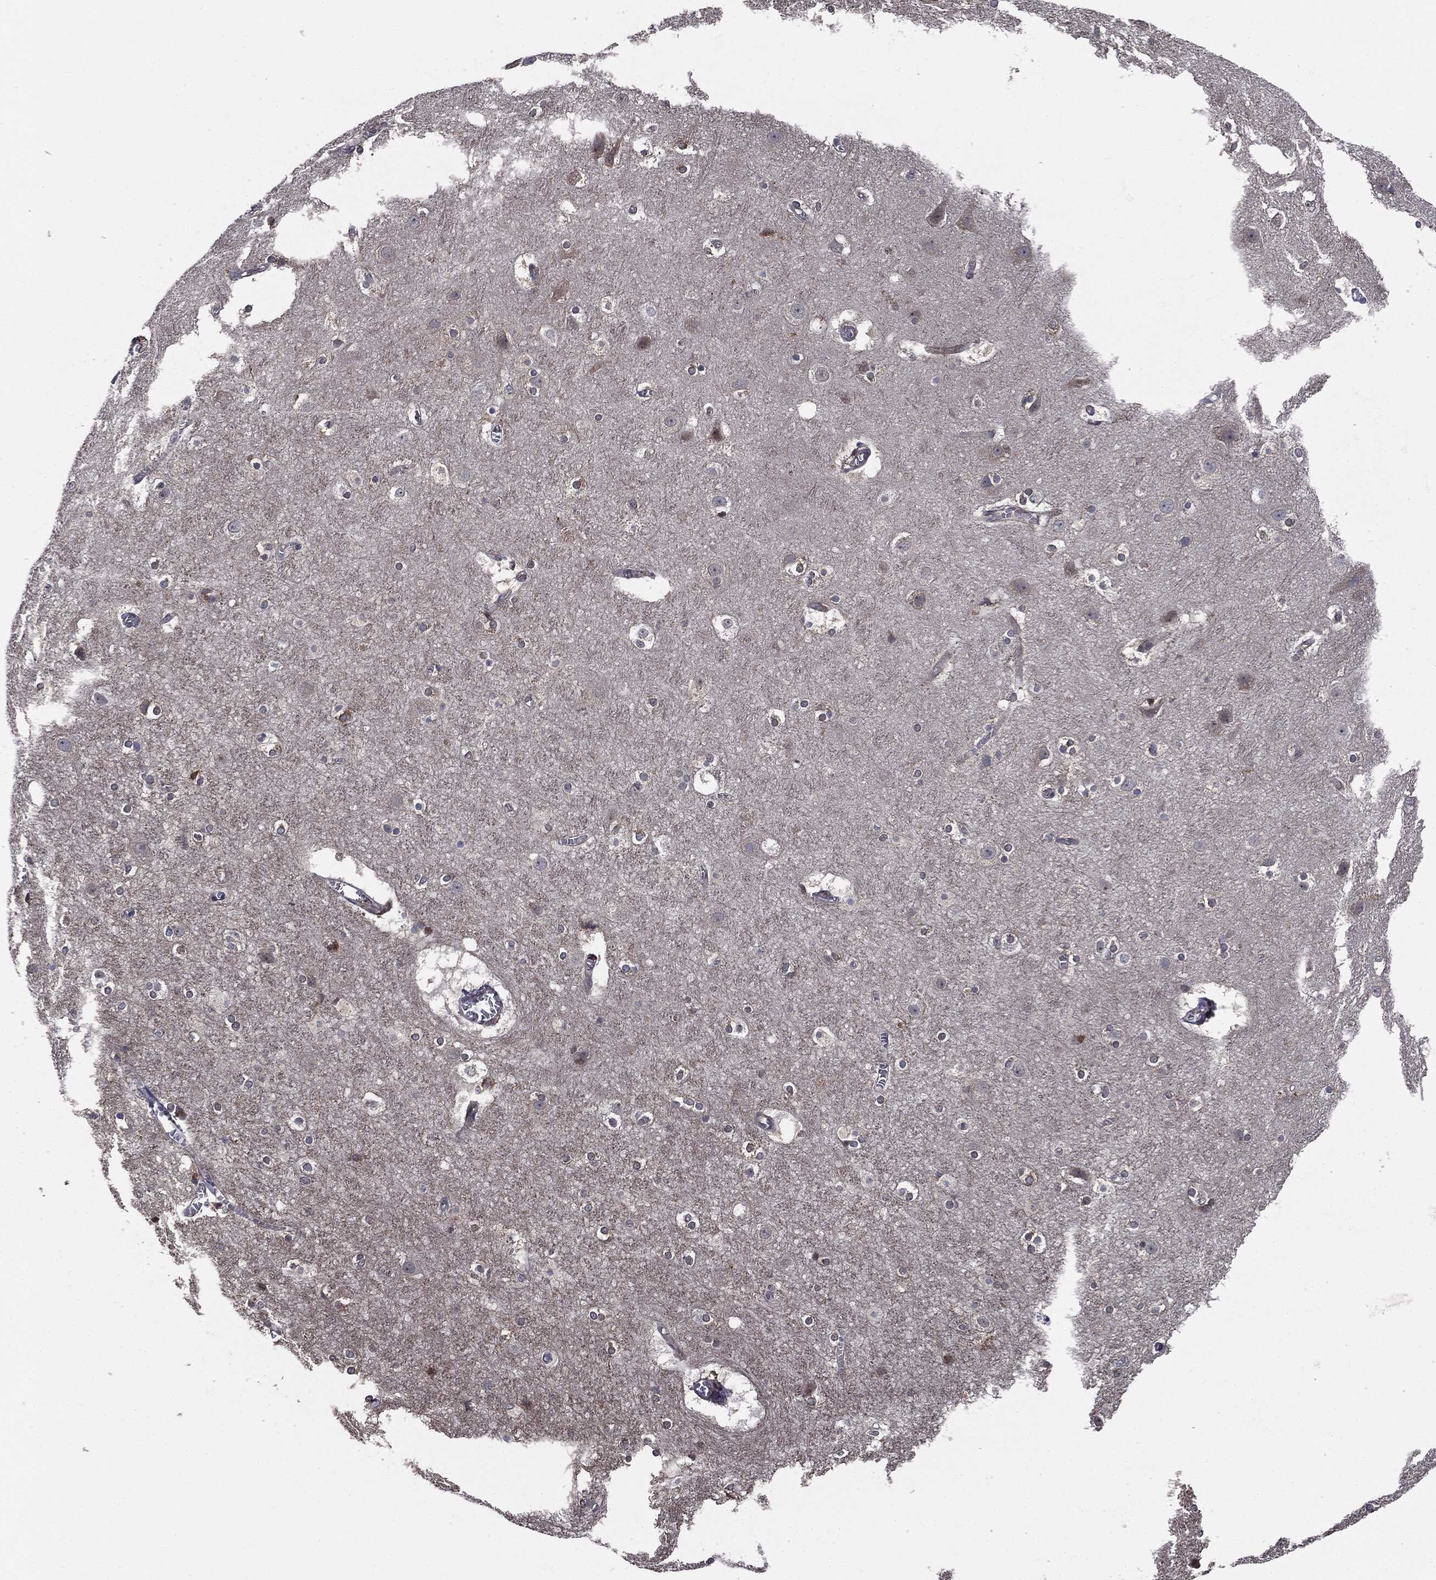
{"staining": {"intensity": "negative", "quantity": "none", "location": "none"}, "tissue": "cerebral cortex", "cell_type": "Endothelial cells", "image_type": "normal", "snomed": [{"axis": "morphology", "description": "Normal tissue, NOS"}, {"axis": "topography", "description": "Cerebral cortex"}], "caption": "DAB (3,3'-diaminobenzidine) immunohistochemical staining of benign human cerebral cortex exhibits no significant staining in endothelial cells. The staining was performed using DAB to visualize the protein expression in brown, while the nuclei were stained in blue with hematoxylin (Magnification: 20x).", "gene": "TRMT1L", "patient": {"sex": "male", "age": 59}}